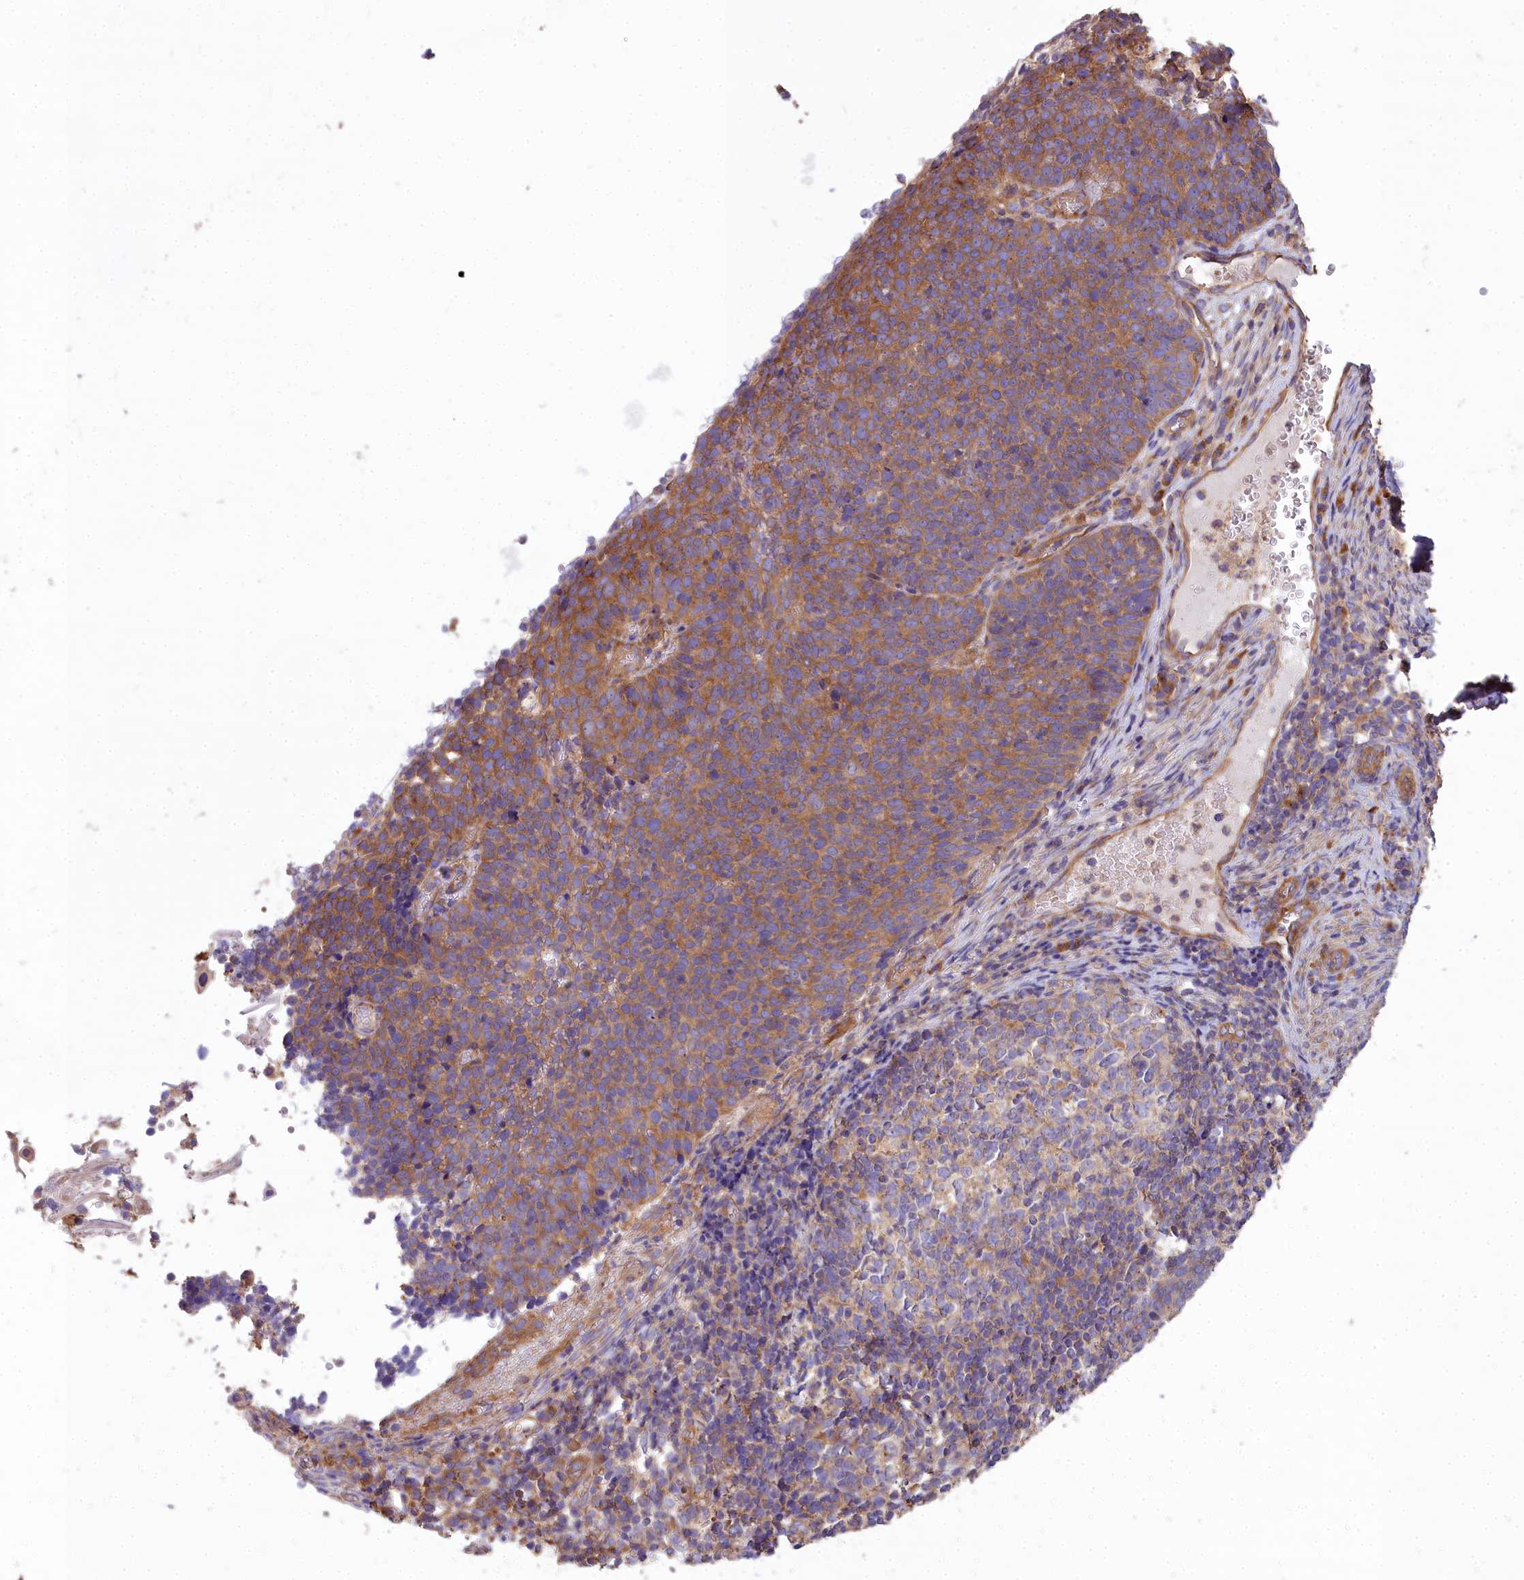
{"staining": {"intensity": "moderate", "quantity": "25%-75%", "location": "cytoplasmic/membranous"}, "tissue": "cervical cancer", "cell_type": "Tumor cells", "image_type": "cancer", "snomed": [{"axis": "morphology", "description": "Normal tissue, NOS"}, {"axis": "morphology", "description": "Squamous cell carcinoma, NOS"}, {"axis": "topography", "description": "Cervix"}], "caption": "The photomicrograph shows immunohistochemical staining of squamous cell carcinoma (cervical). There is moderate cytoplasmic/membranous positivity is present in about 25%-75% of tumor cells. The staining is performed using DAB (3,3'-diaminobenzidine) brown chromogen to label protein expression. The nuclei are counter-stained blue using hematoxylin.", "gene": "DCTN3", "patient": {"sex": "female", "age": 39}}